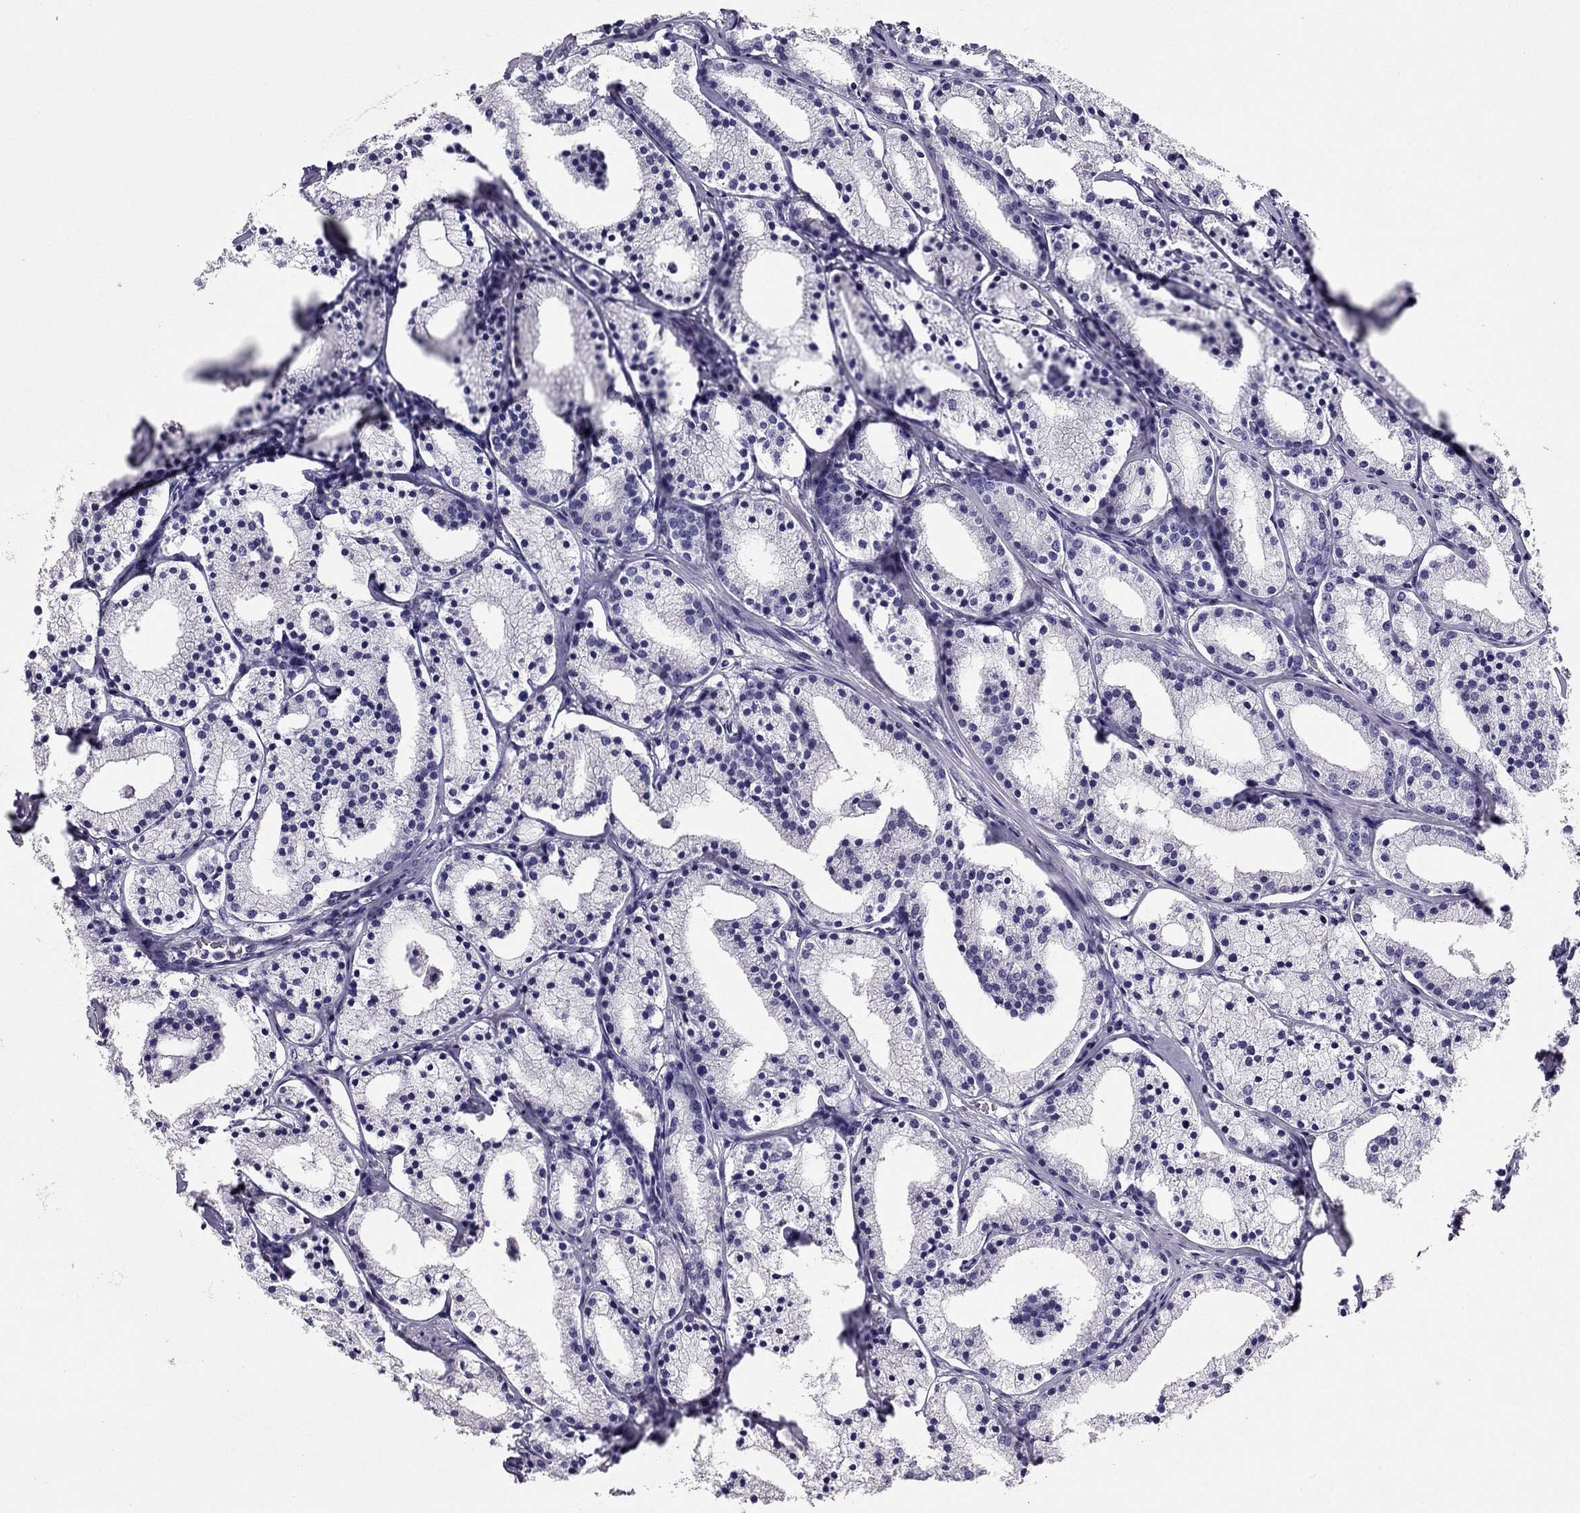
{"staining": {"intensity": "negative", "quantity": "none", "location": "none"}, "tissue": "prostate cancer", "cell_type": "Tumor cells", "image_type": "cancer", "snomed": [{"axis": "morphology", "description": "Adenocarcinoma, NOS"}, {"axis": "topography", "description": "Prostate"}], "caption": "Immunohistochemistry photomicrograph of human prostate adenocarcinoma stained for a protein (brown), which reveals no expression in tumor cells.", "gene": "RHO", "patient": {"sex": "male", "age": 69}}